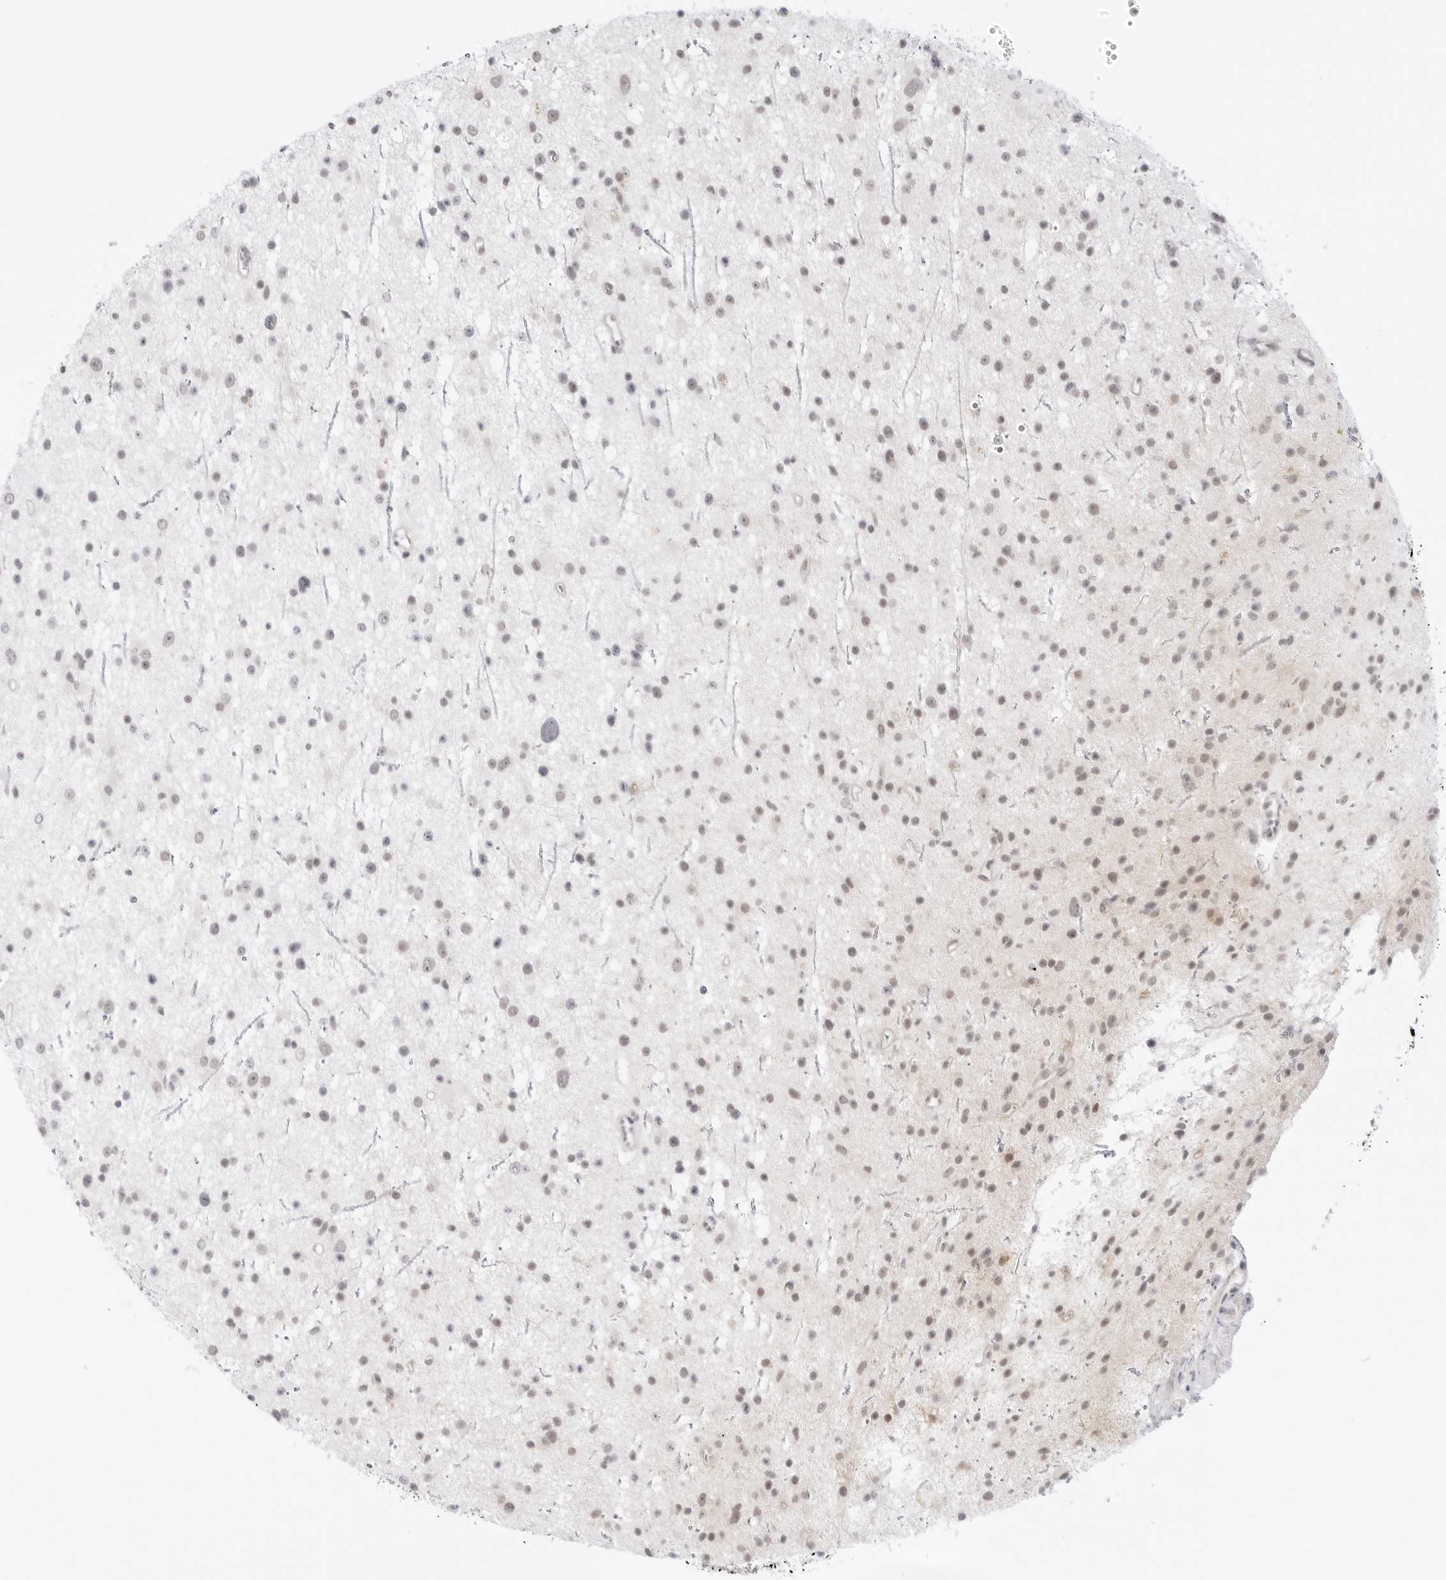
{"staining": {"intensity": "weak", "quantity": "25%-75%", "location": "nuclear"}, "tissue": "glioma", "cell_type": "Tumor cells", "image_type": "cancer", "snomed": [{"axis": "morphology", "description": "Glioma, malignant, Low grade"}, {"axis": "topography", "description": "Cerebral cortex"}], "caption": "Human malignant low-grade glioma stained with a protein marker reveals weak staining in tumor cells.", "gene": "MED18", "patient": {"sex": "female", "age": 39}}